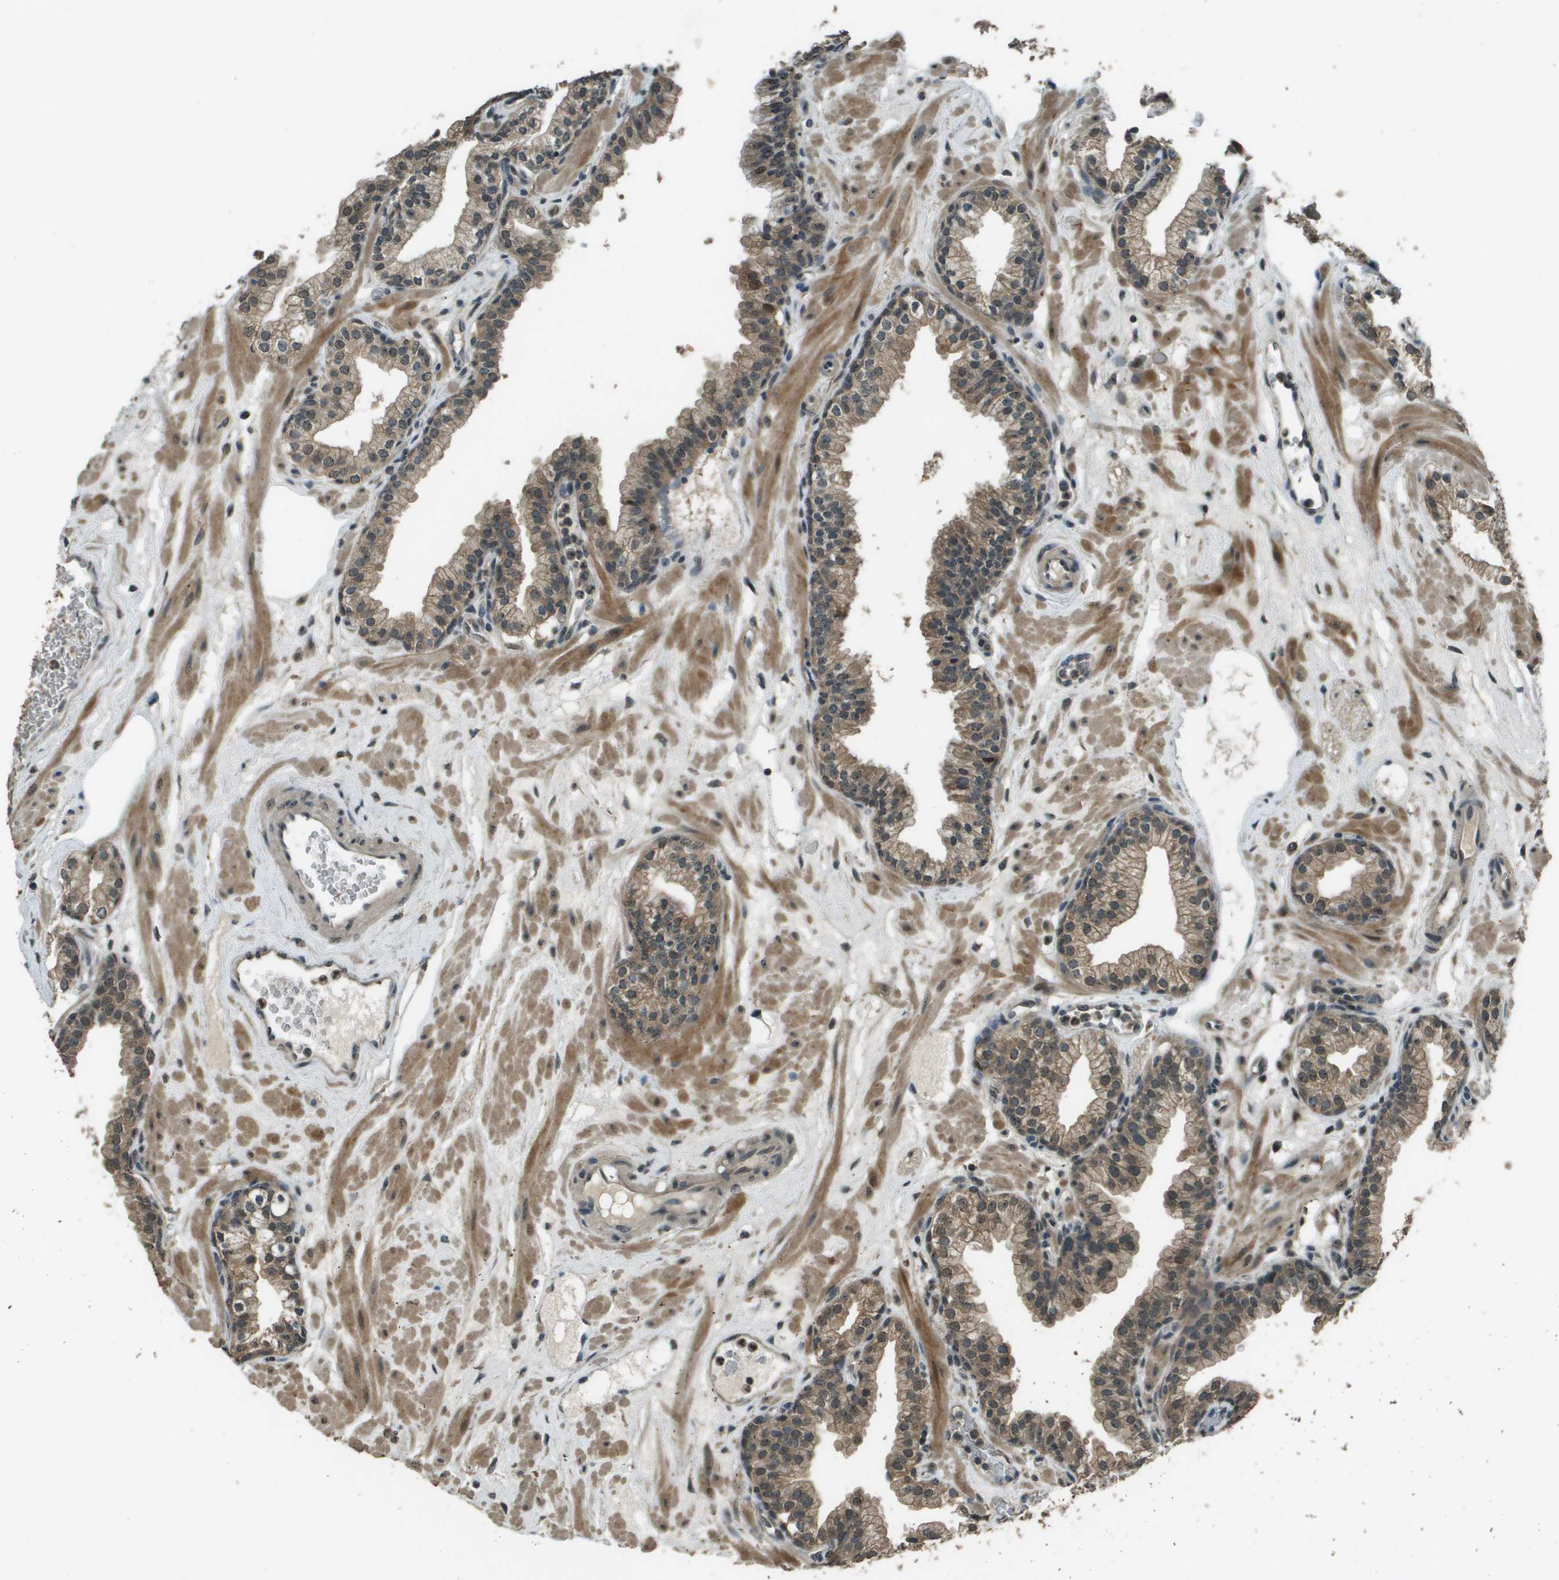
{"staining": {"intensity": "weak", "quantity": ">75%", "location": "cytoplasmic/membranous"}, "tissue": "prostate", "cell_type": "Glandular cells", "image_type": "normal", "snomed": [{"axis": "morphology", "description": "Normal tissue, NOS"}, {"axis": "morphology", "description": "Urothelial carcinoma, Low grade"}, {"axis": "topography", "description": "Urinary bladder"}, {"axis": "topography", "description": "Prostate"}], "caption": "The image displays a brown stain indicating the presence of a protein in the cytoplasmic/membranous of glandular cells in prostate. (Stains: DAB (3,3'-diaminobenzidine) in brown, nuclei in blue, Microscopy: brightfield microscopy at high magnification).", "gene": "SDC3", "patient": {"sex": "male", "age": 60}}